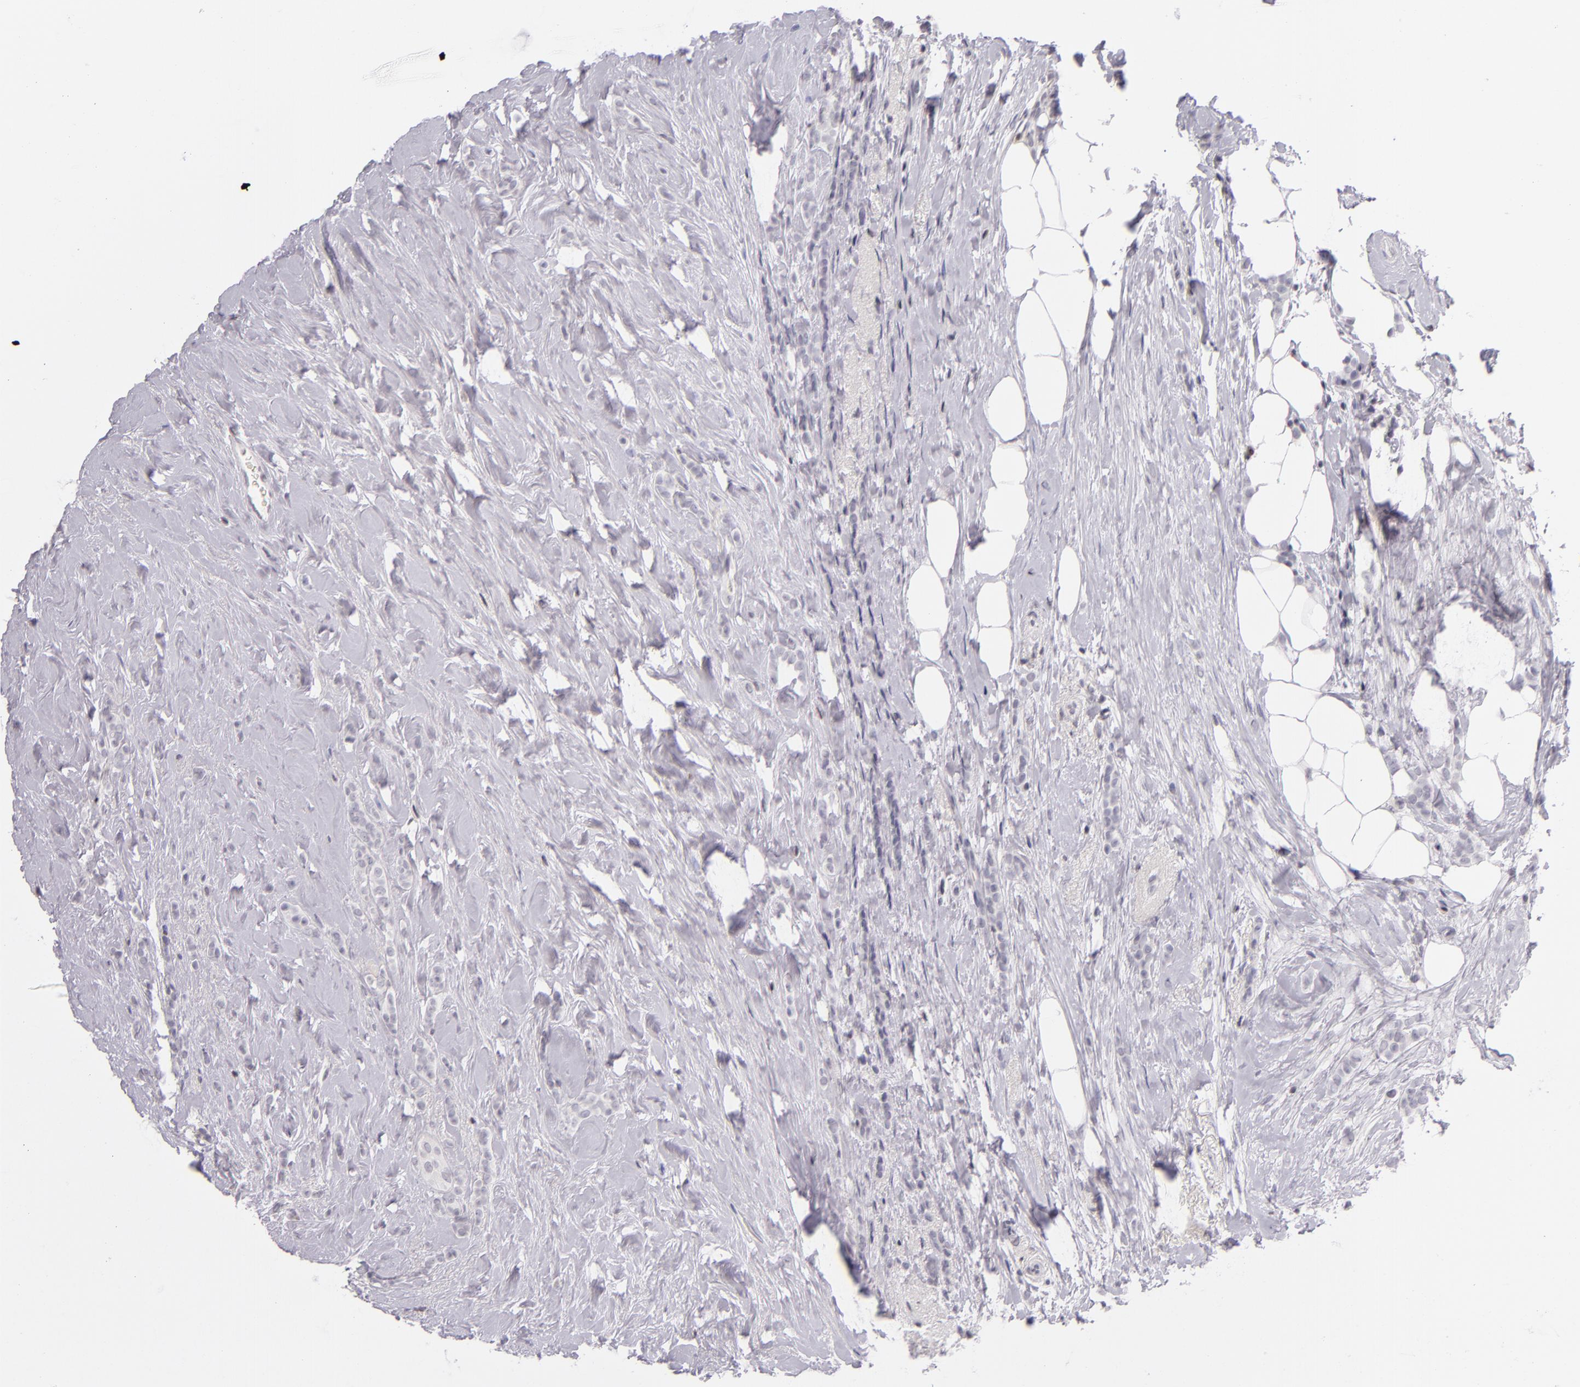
{"staining": {"intensity": "negative", "quantity": "none", "location": "none"}, "tissue": "breast cancer", "cell_type": "Tumor cells", "image_type": "cancer", "snomed": [{"axis": "morphology", "description": "Lobular carcinoma"}, {"axis": "topography", "description": "Breast"}], "caption": "Tumor cells show no significant protein positivity in breast lobular carcinoma. (DAB (3,3'-diaminobenzidine) immunohistochemistry visualized using brightfield microscopy, high magnification).", "gene": "CD40", "patient": {"sex": "female", "age": 56}}